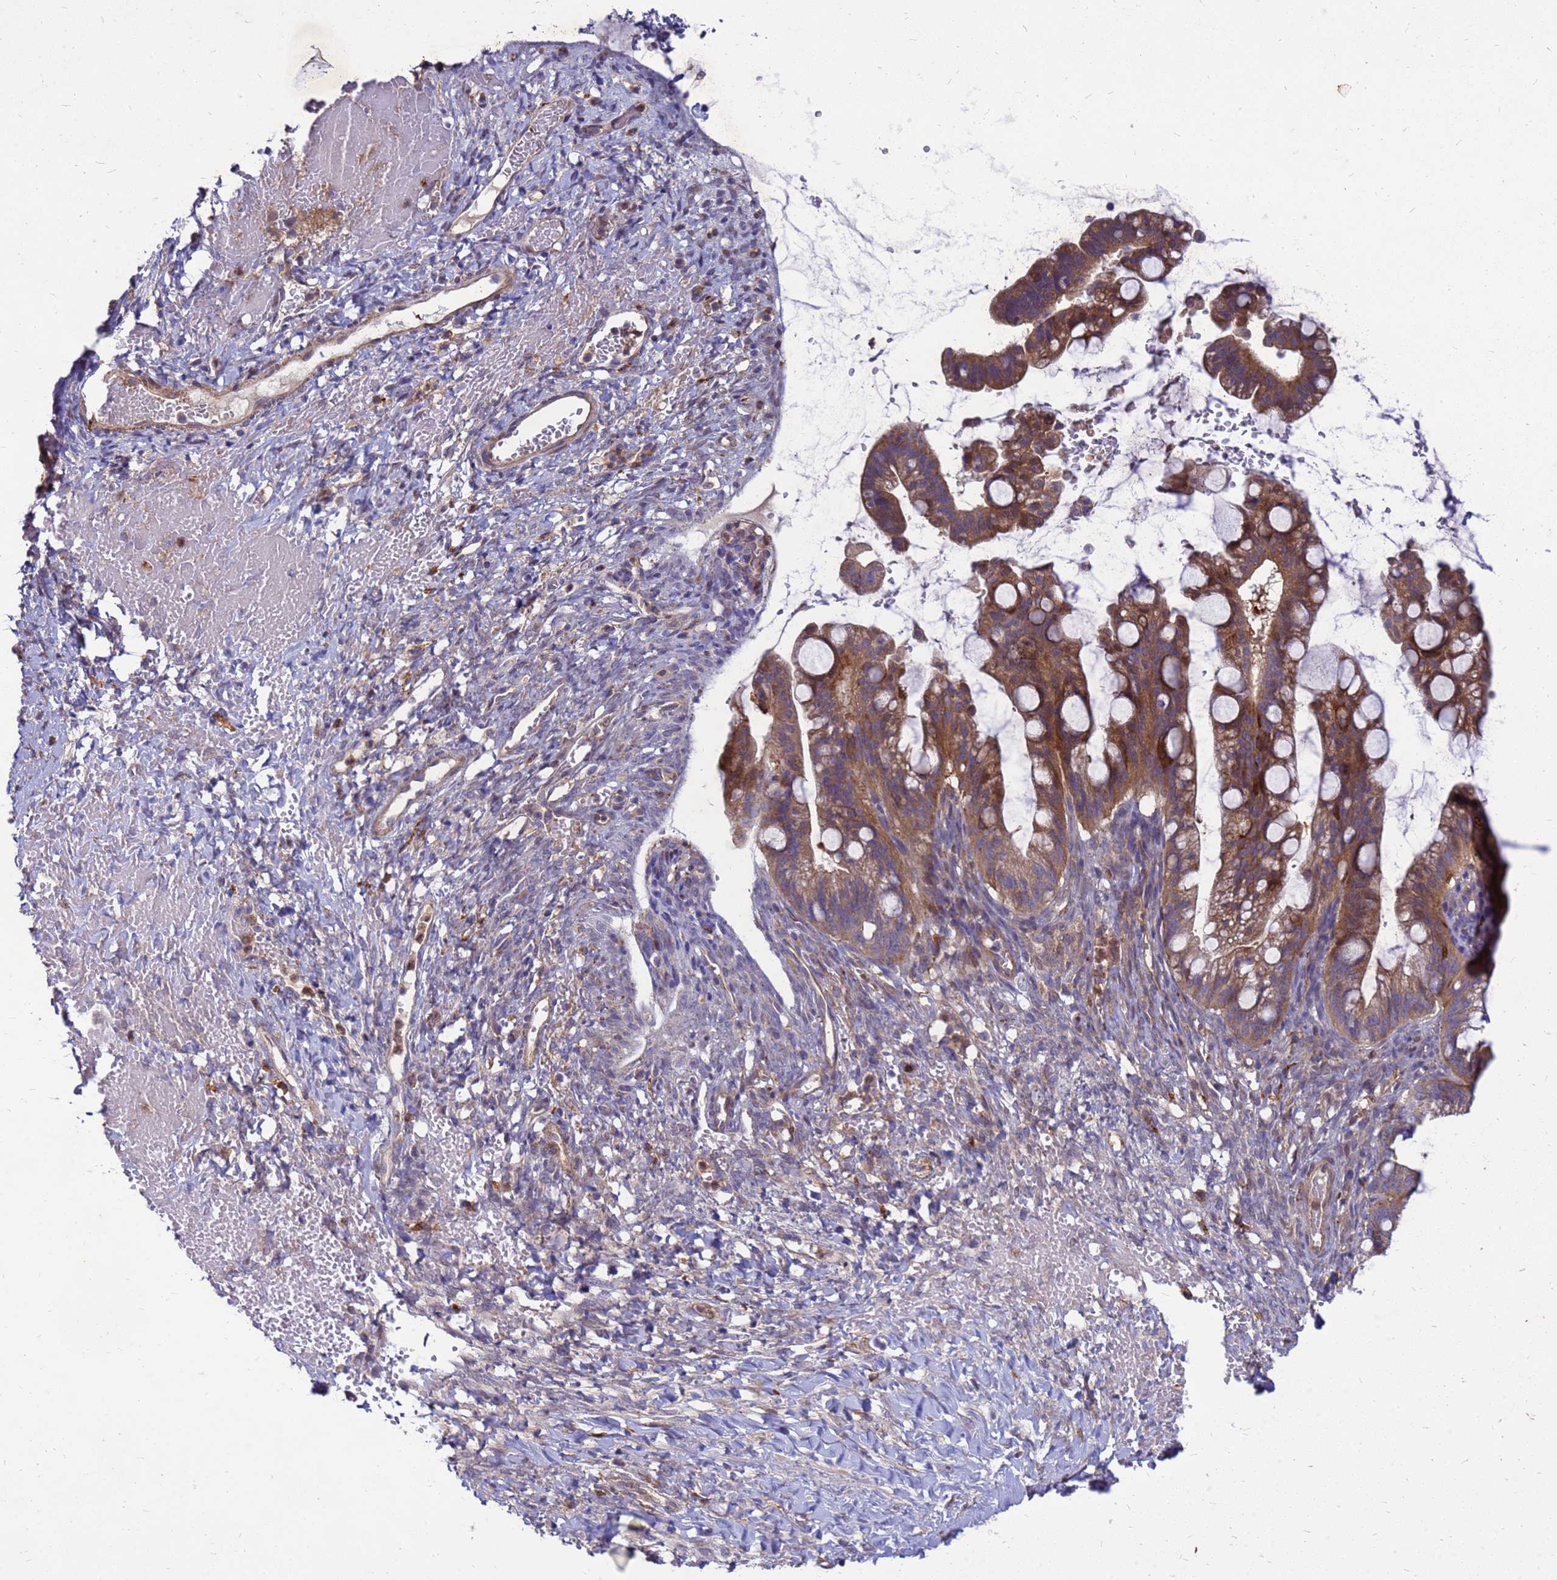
{"staining": {"intensity": "moderate", "quantity": ">75%", "location": "cytoplasmic/membranous"}, "tissue": "ovarian cancer", "cell_type": "Tumor cells", "image_type": "cancer", "snomed": [{"axis": "morphology", "description": "Cystadenocarcinoma, mucinous, NOS"}, {"axis": "topography", "description": "Ovary"}], "caption": "Immunohistochemistry (IHC) histopathology image of neoplastic tissue: ovarian cancer stained using immunohistochemistry shows medium levels of moderate protein expression localized specifically in the cytoplasmic/membranous of tumor cells, appearing as a cytoplasmic/membranous brown color.", "gene": "RNF215", "patient": {"sex": "female", "age": 73}}